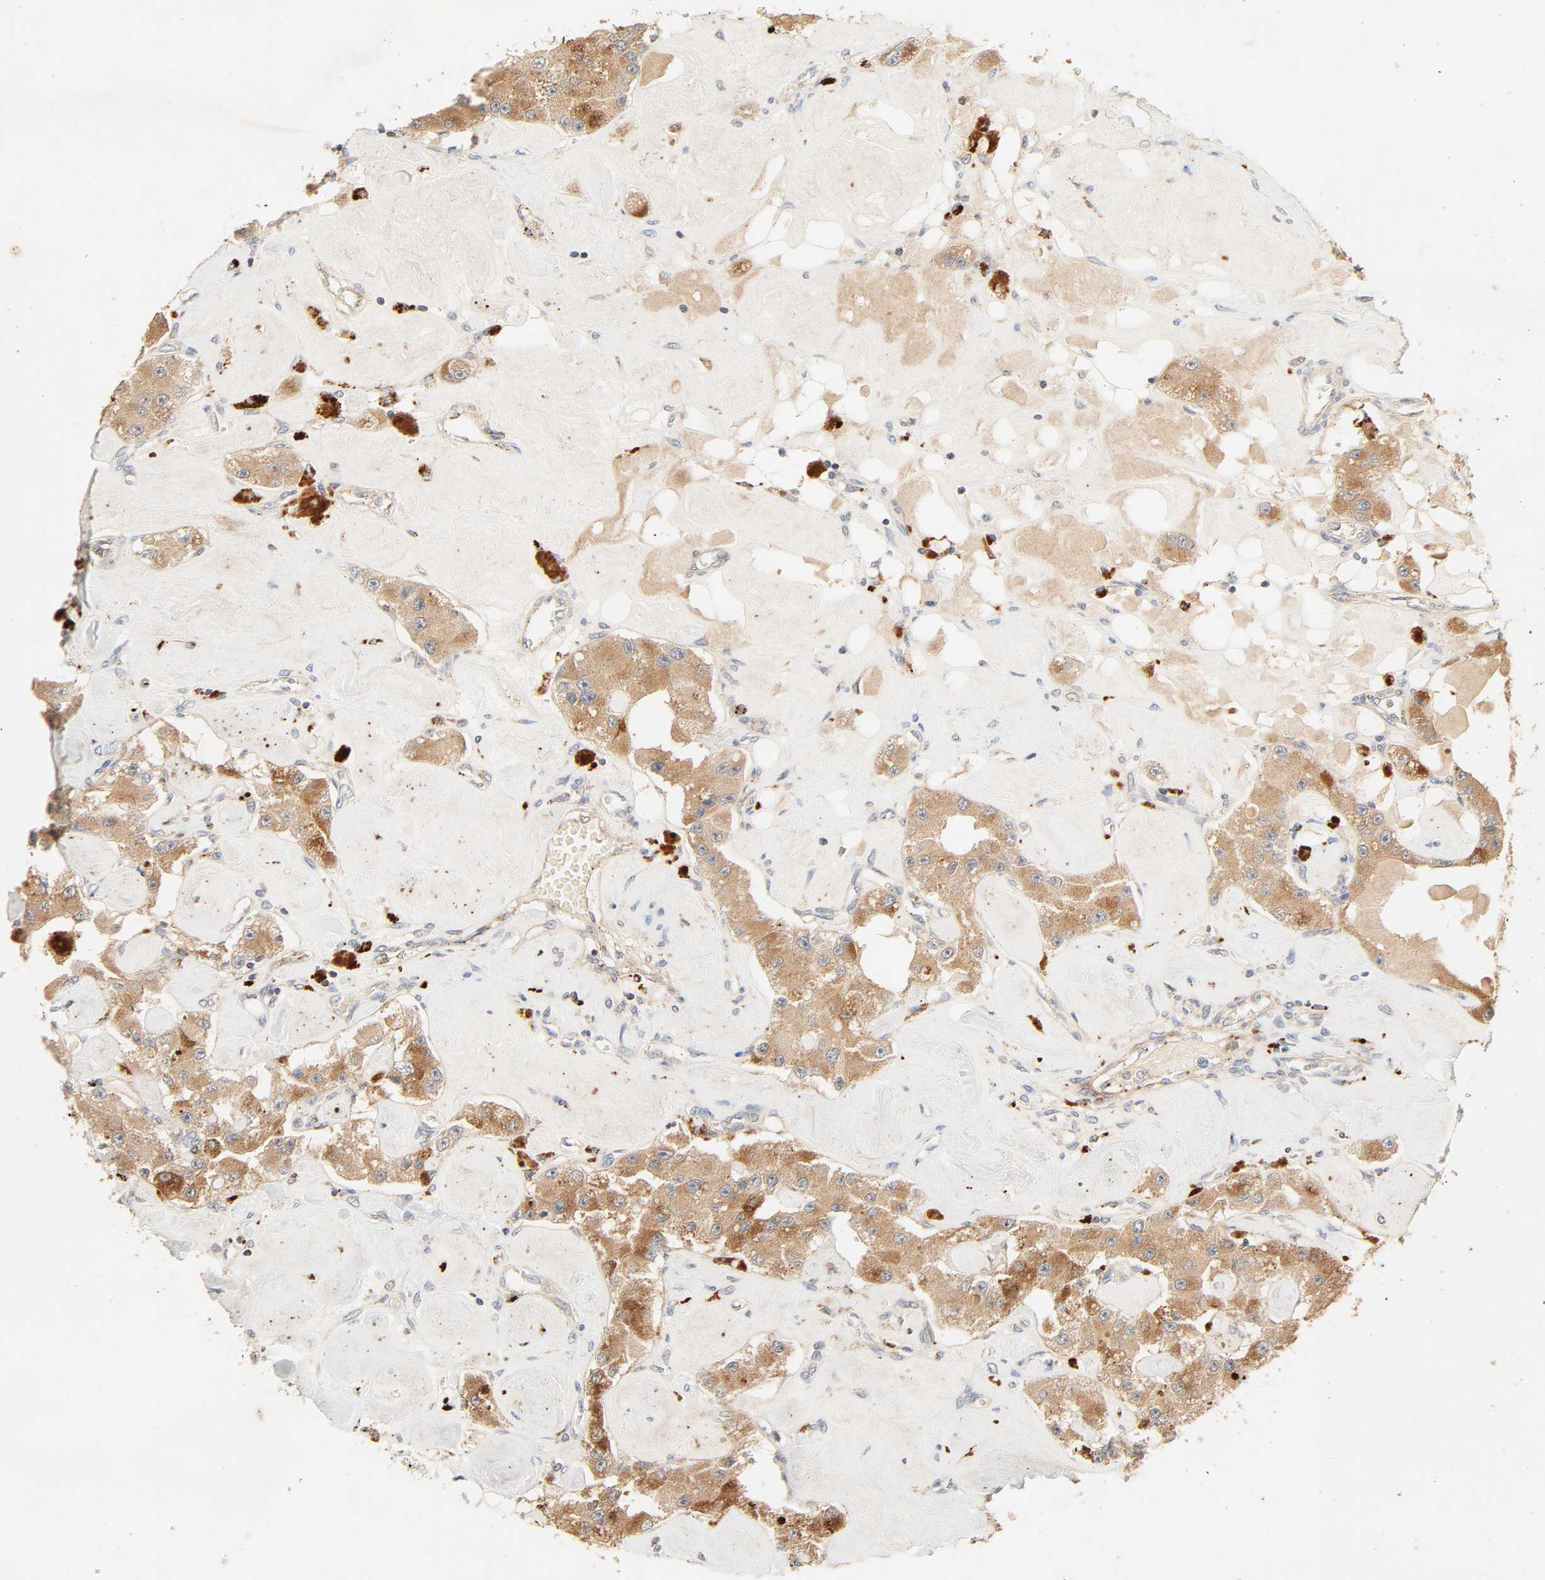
{"staining": {"intensity": "moderate", "quantity": ">75%", "location": "cytoplasmic/membranous"}, "tissue": "carcinoid", "cell_type": "Tumor cells", "image_type": "cancer", "snomed": [{"axis": "morphology", "description": "Carcinoid, malignant, NOS"}, {"axis": "topography", "description": "Pancreas"}], "caption": "DAB immunohistochemical staining of human carcinoid reveals moderate cytoplasmic/membranous protein staining in about >75% of tumor cells. (IHC, brightfield microscopy, high magnification).", "gene": "MAPK6", "patient": {"sex": "male", "age": 41}}